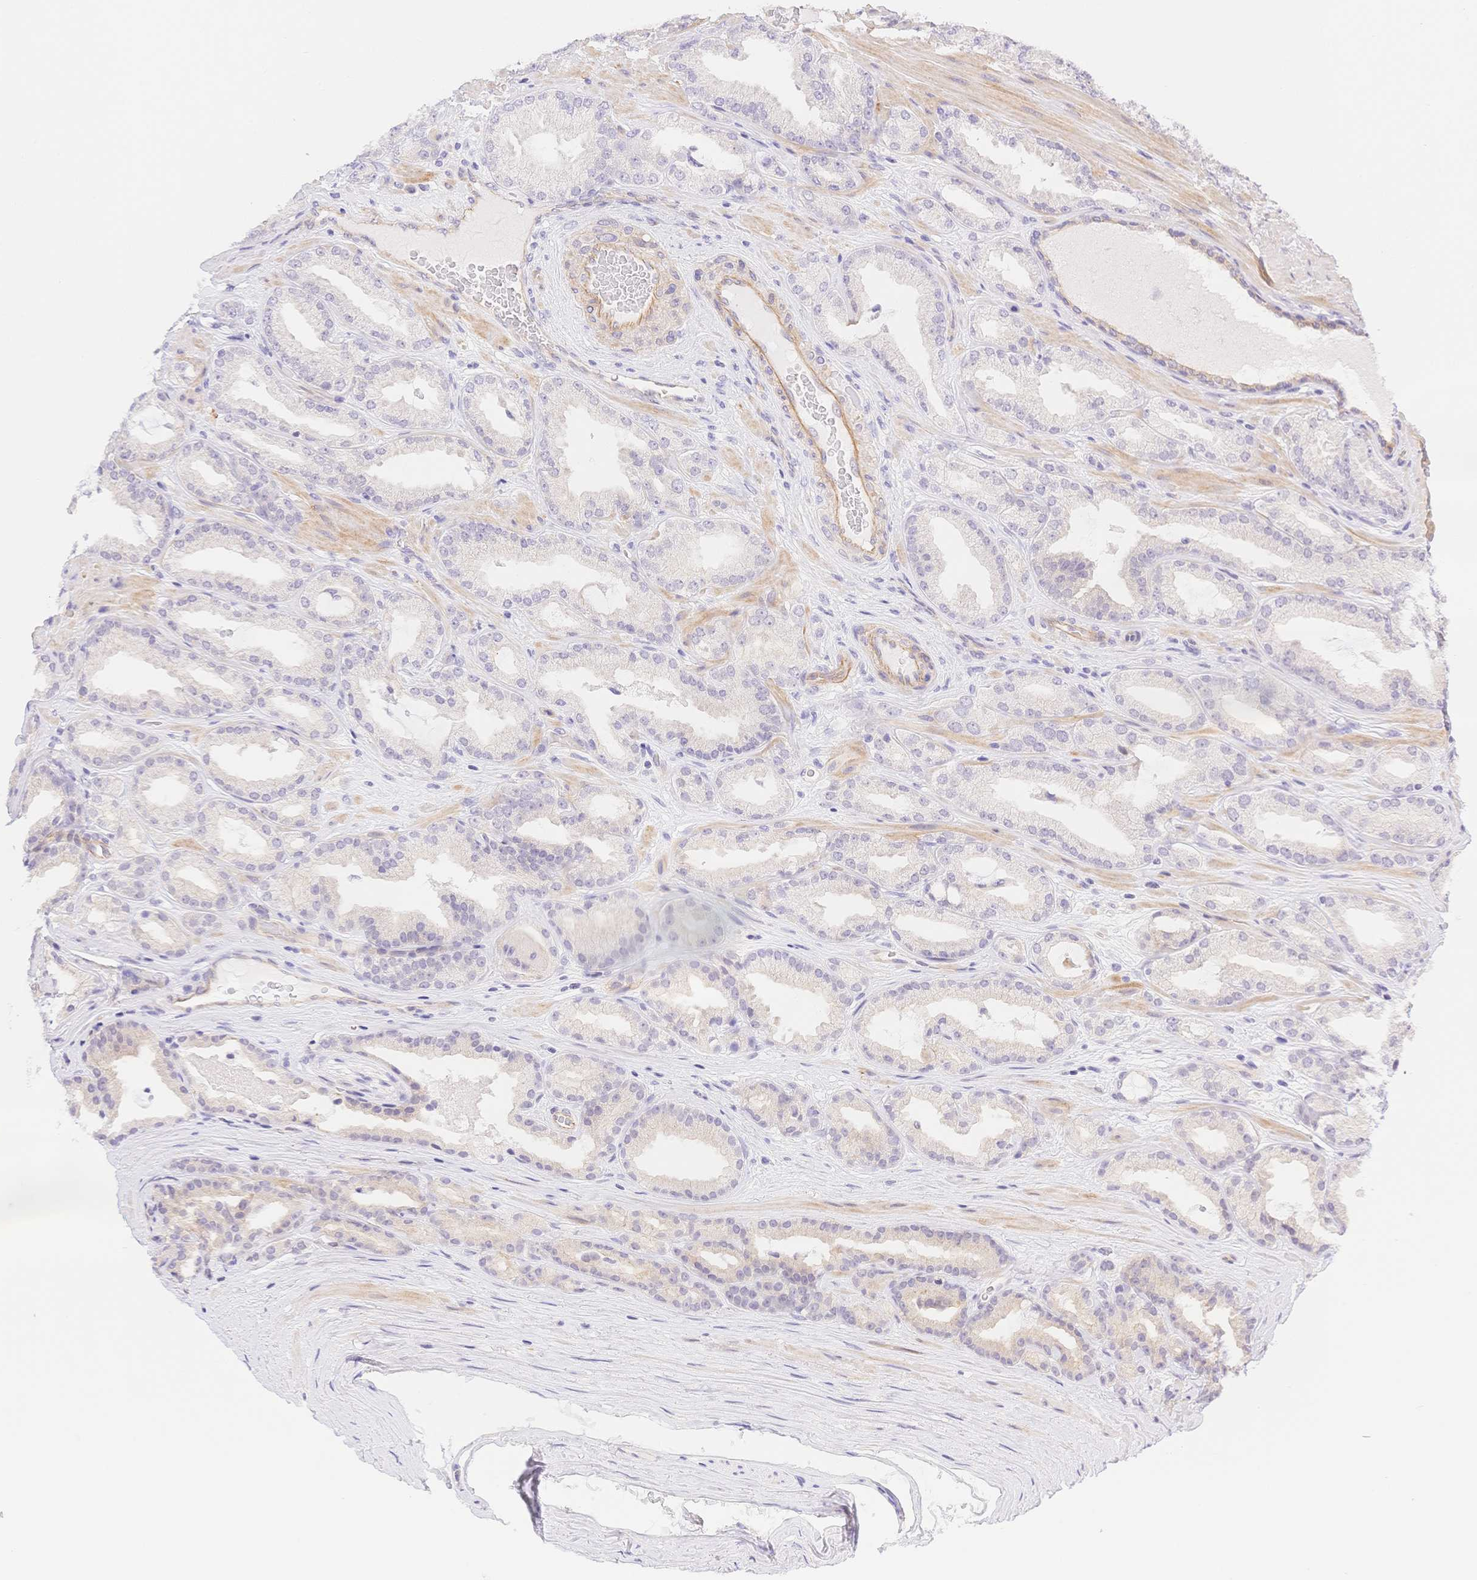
{"staining": {"intensity": "negative", "quantity": "none", "location": "none"}, "tissue": "prostate cancer", "cell_type": "Tumor cells", "image_type": "cancer", "snomed": [{"axis": "morphology", "description": "Adenocarcinoma, Low grade"}, {"axis": "topography", "description": "Prostate"}], "caption": "A micrograph of human adenocarcinoma (low-grade) (prostate) is negative for staining in tumor cells.", "gene": "CSN1S1", "patient": {"sex": "male", "age": 61}}